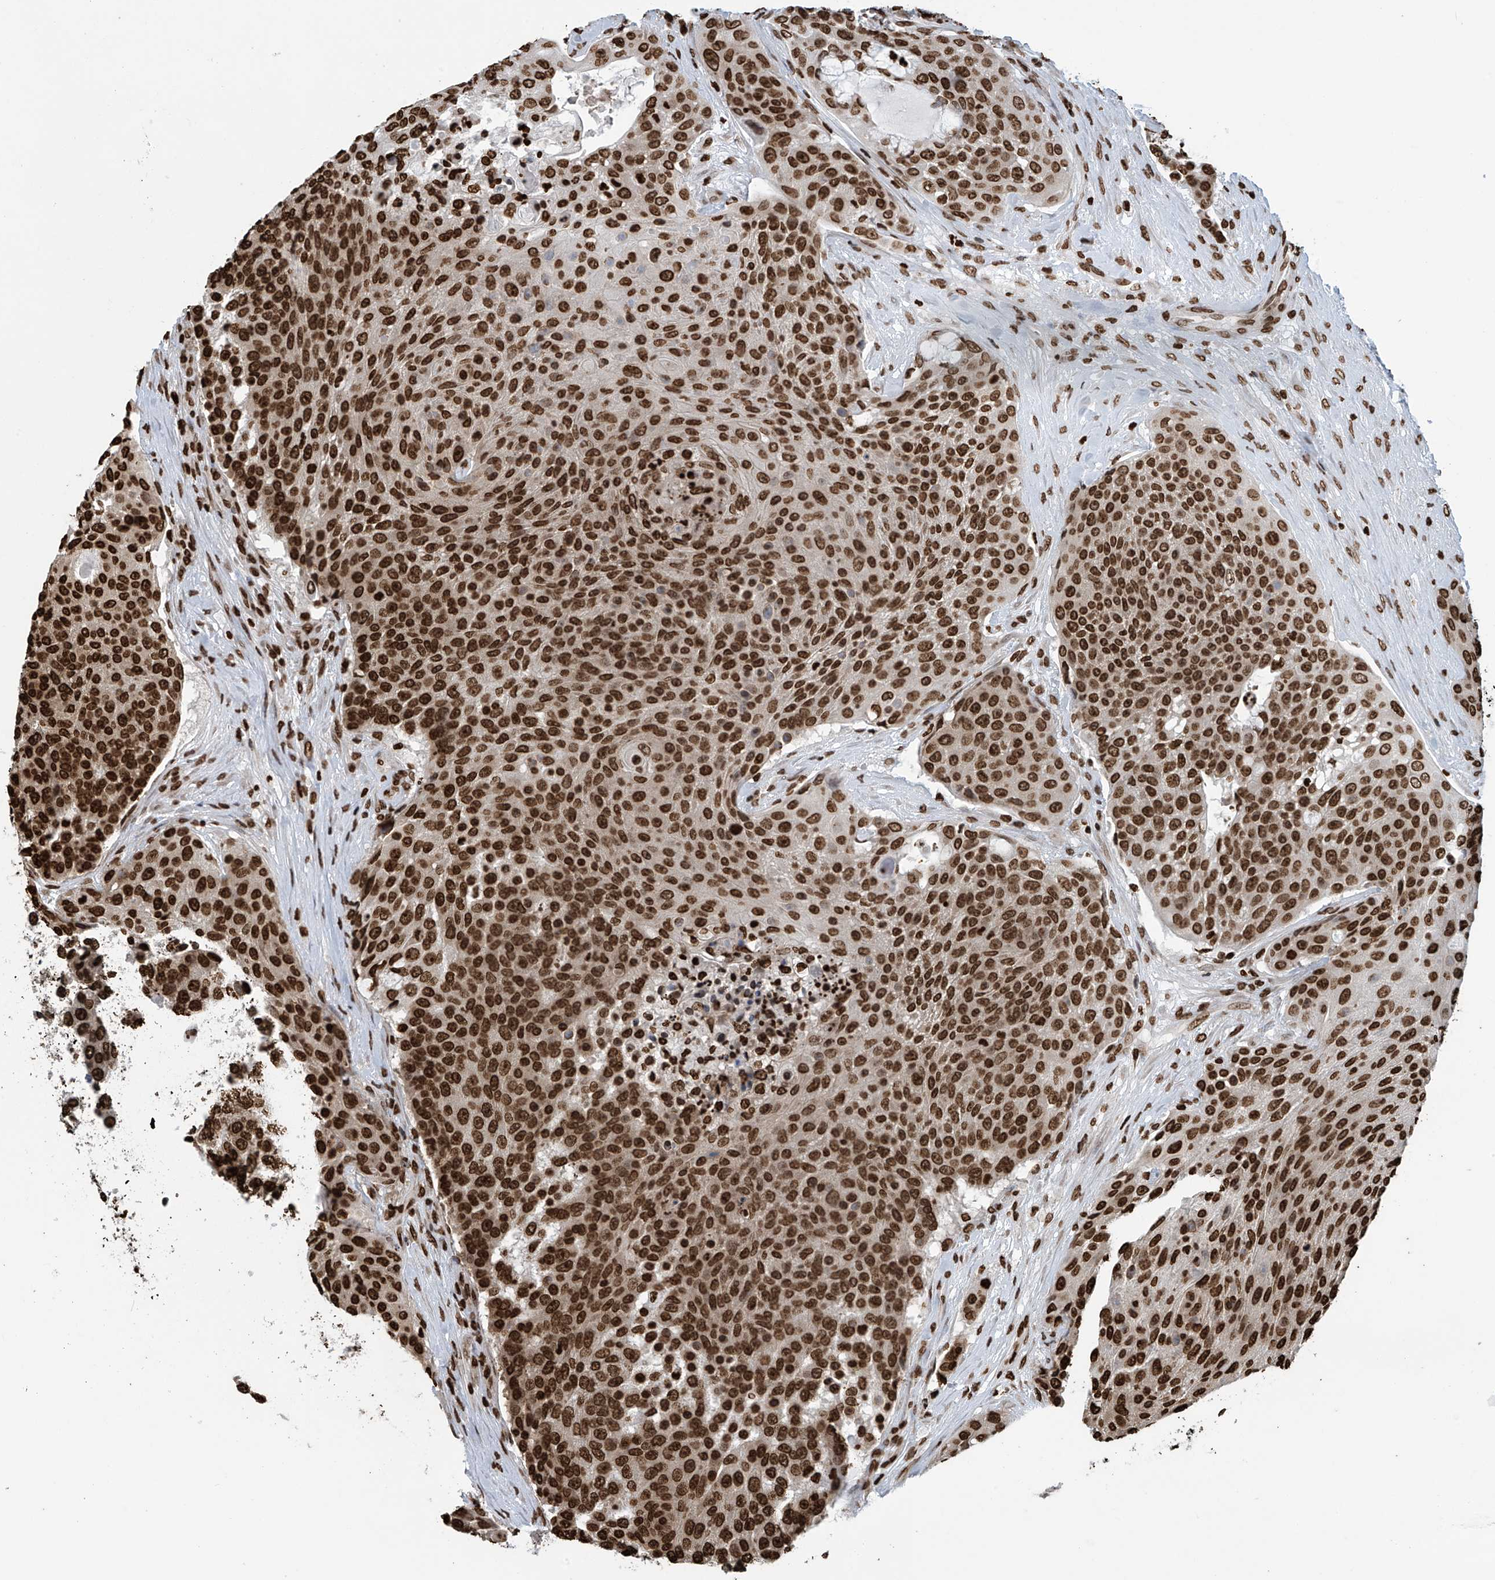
{"staining": {"intensity": "strong", "quantity": ">75%", "location": "nuclear"}, "tissue": "urothelial cancer", "cell_type": "Tumor cells", "image_type": "cancer", "snomed": [{"axis": "morphology", "description": "Urothelial carcinoma, High grade"}, {"axis": "topography", "description": "Urinary bladder"}], "caption": "Urothelial carcinoma (high-grade) tissue shows strong nuclear staining in approximately >75% of tumor cells, visualized by immunohistochemistry. Nuclei are stained in blue.", "gene": "DPPA2", "patient": {"sex": "female", "age": 63}}